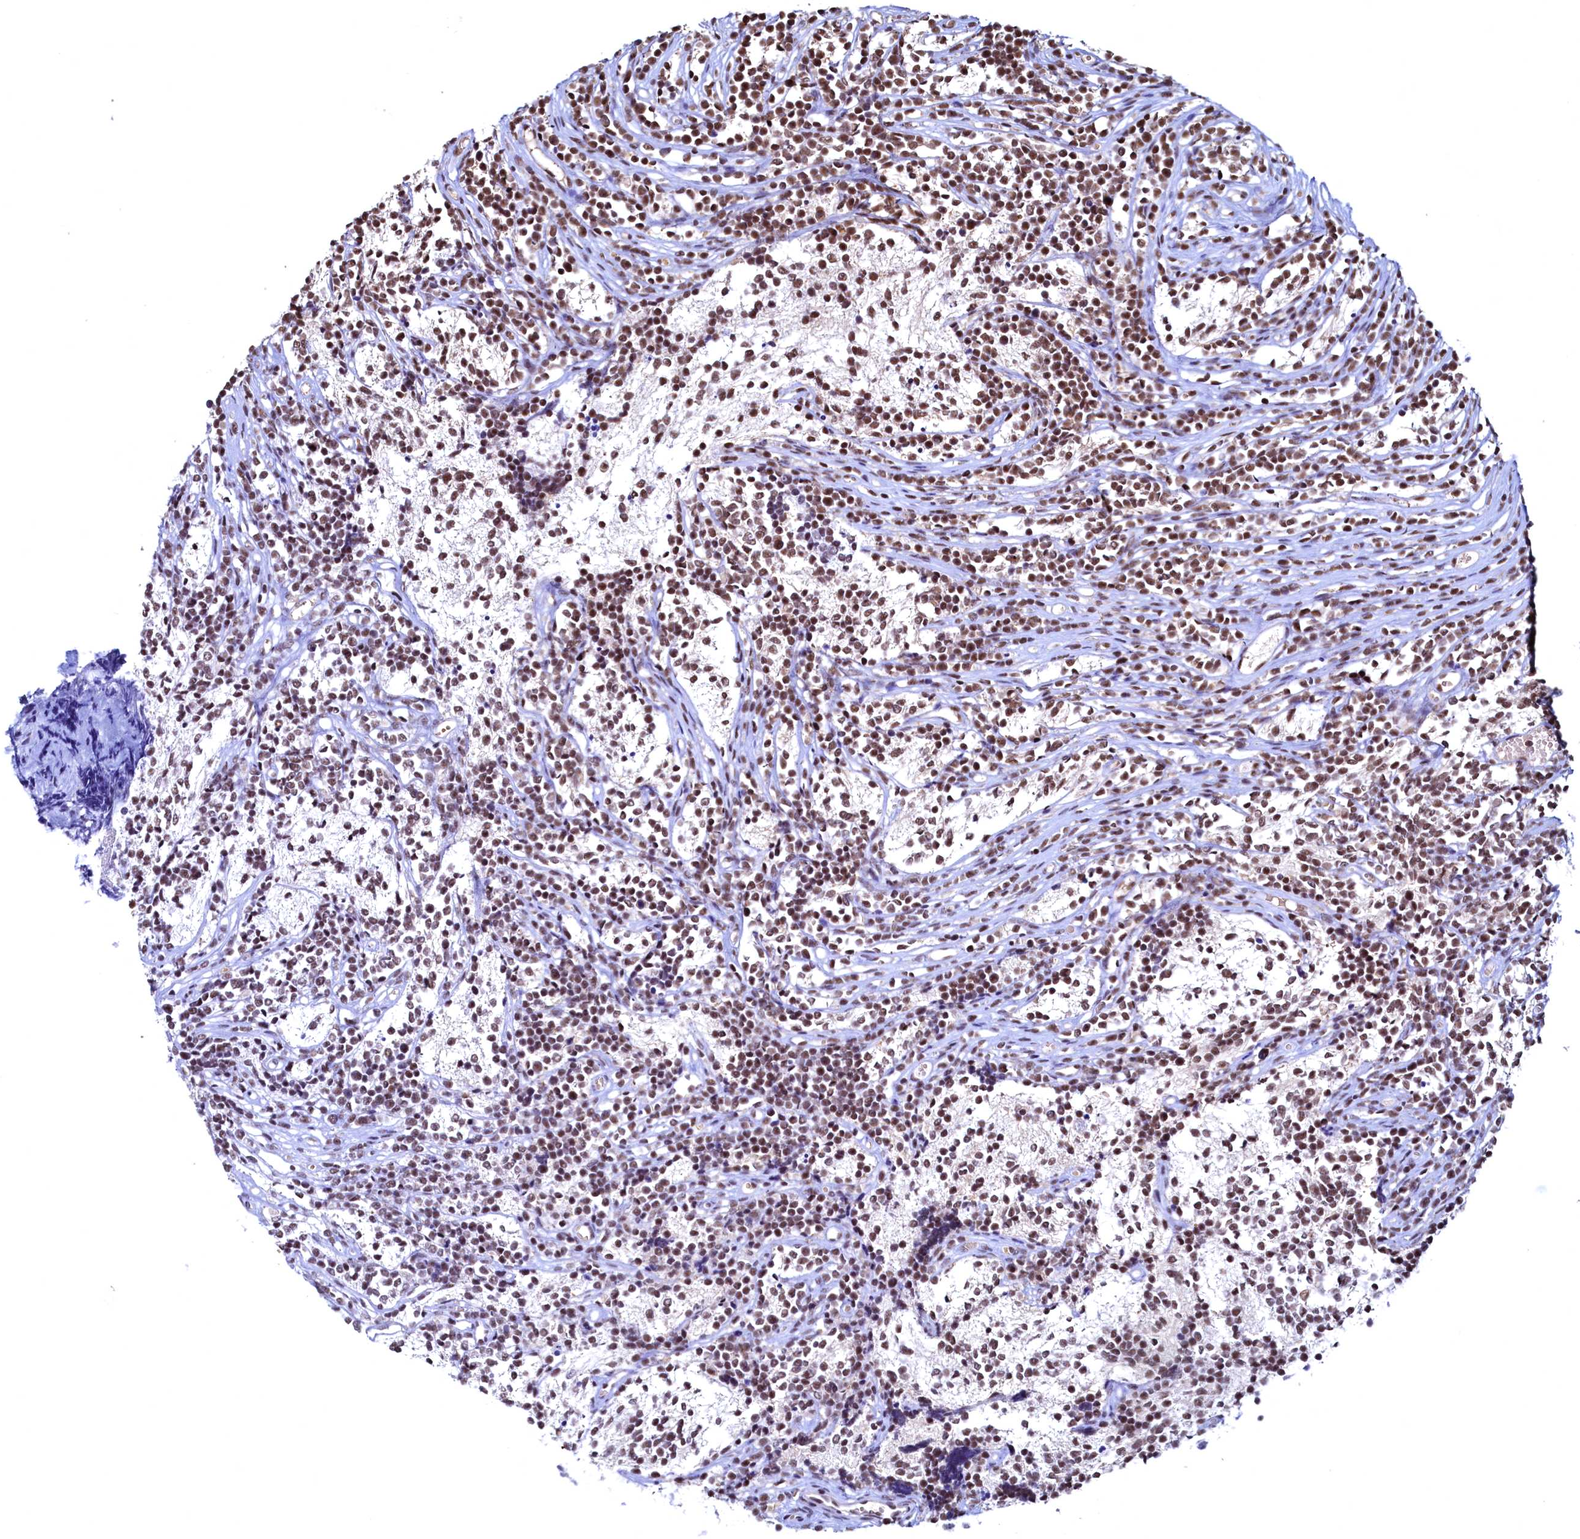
{"staining": {"intensity": "moderate", "quantity": "25%-75%", "location": "nuclear"}, "tissue": "glioma", "cell_type": "Tumor cells", "image_type": "cancer", "snomed": [{"axis": "morphology", "description": "Glioma, malignant, Low grade"}, {"axis": "topography", "description": "Brain"}], "caption": "Immunohistochemical staining of human malignant low-grade glioma demonstrates medium levels of moderate nuclear staining in approximately 25%-75% of tumor cells.", "gene": "RSRC2", "patient": {"sex": "female", "age": 1}}